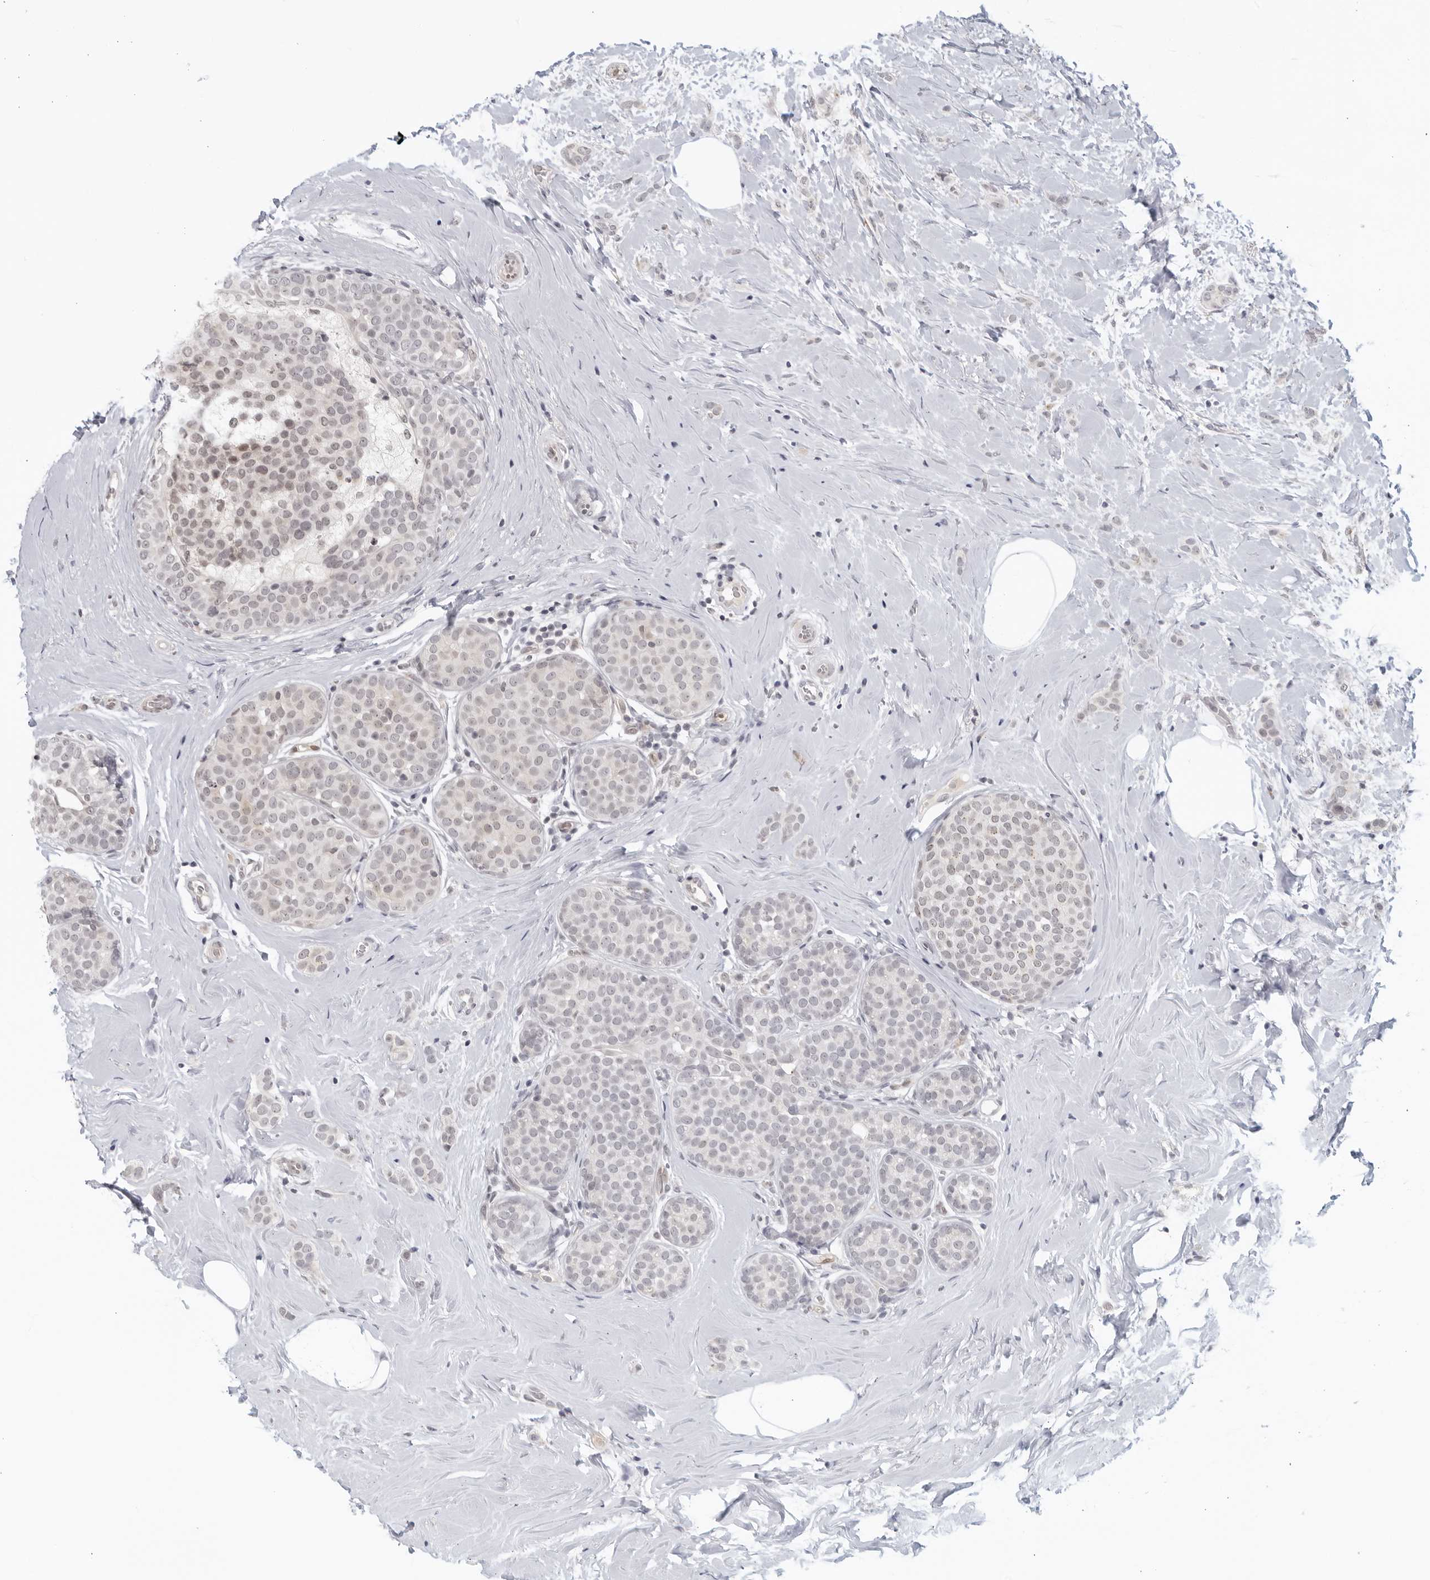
{"staining": {"intensity": "negative", "quantity": "none", "location": "none"}, "tissue": "breast cancer", "cell_type": "Tumor cells", "image_type": "cancer", "snomed": [{"axis": "morphology", "description": "Lobular carcinoma, in situ"}, {"axis": "morphology", "description": "Lobular carcinoma"}, {"axis": "topography", "description": "Breast"}], "caption": "A micrograph of breast cancer stained for a protein demonstrates no brown staining in tumor cells.", "gene": "RAB11FIP3", "patient": {"sex": "female", "age": 41}}